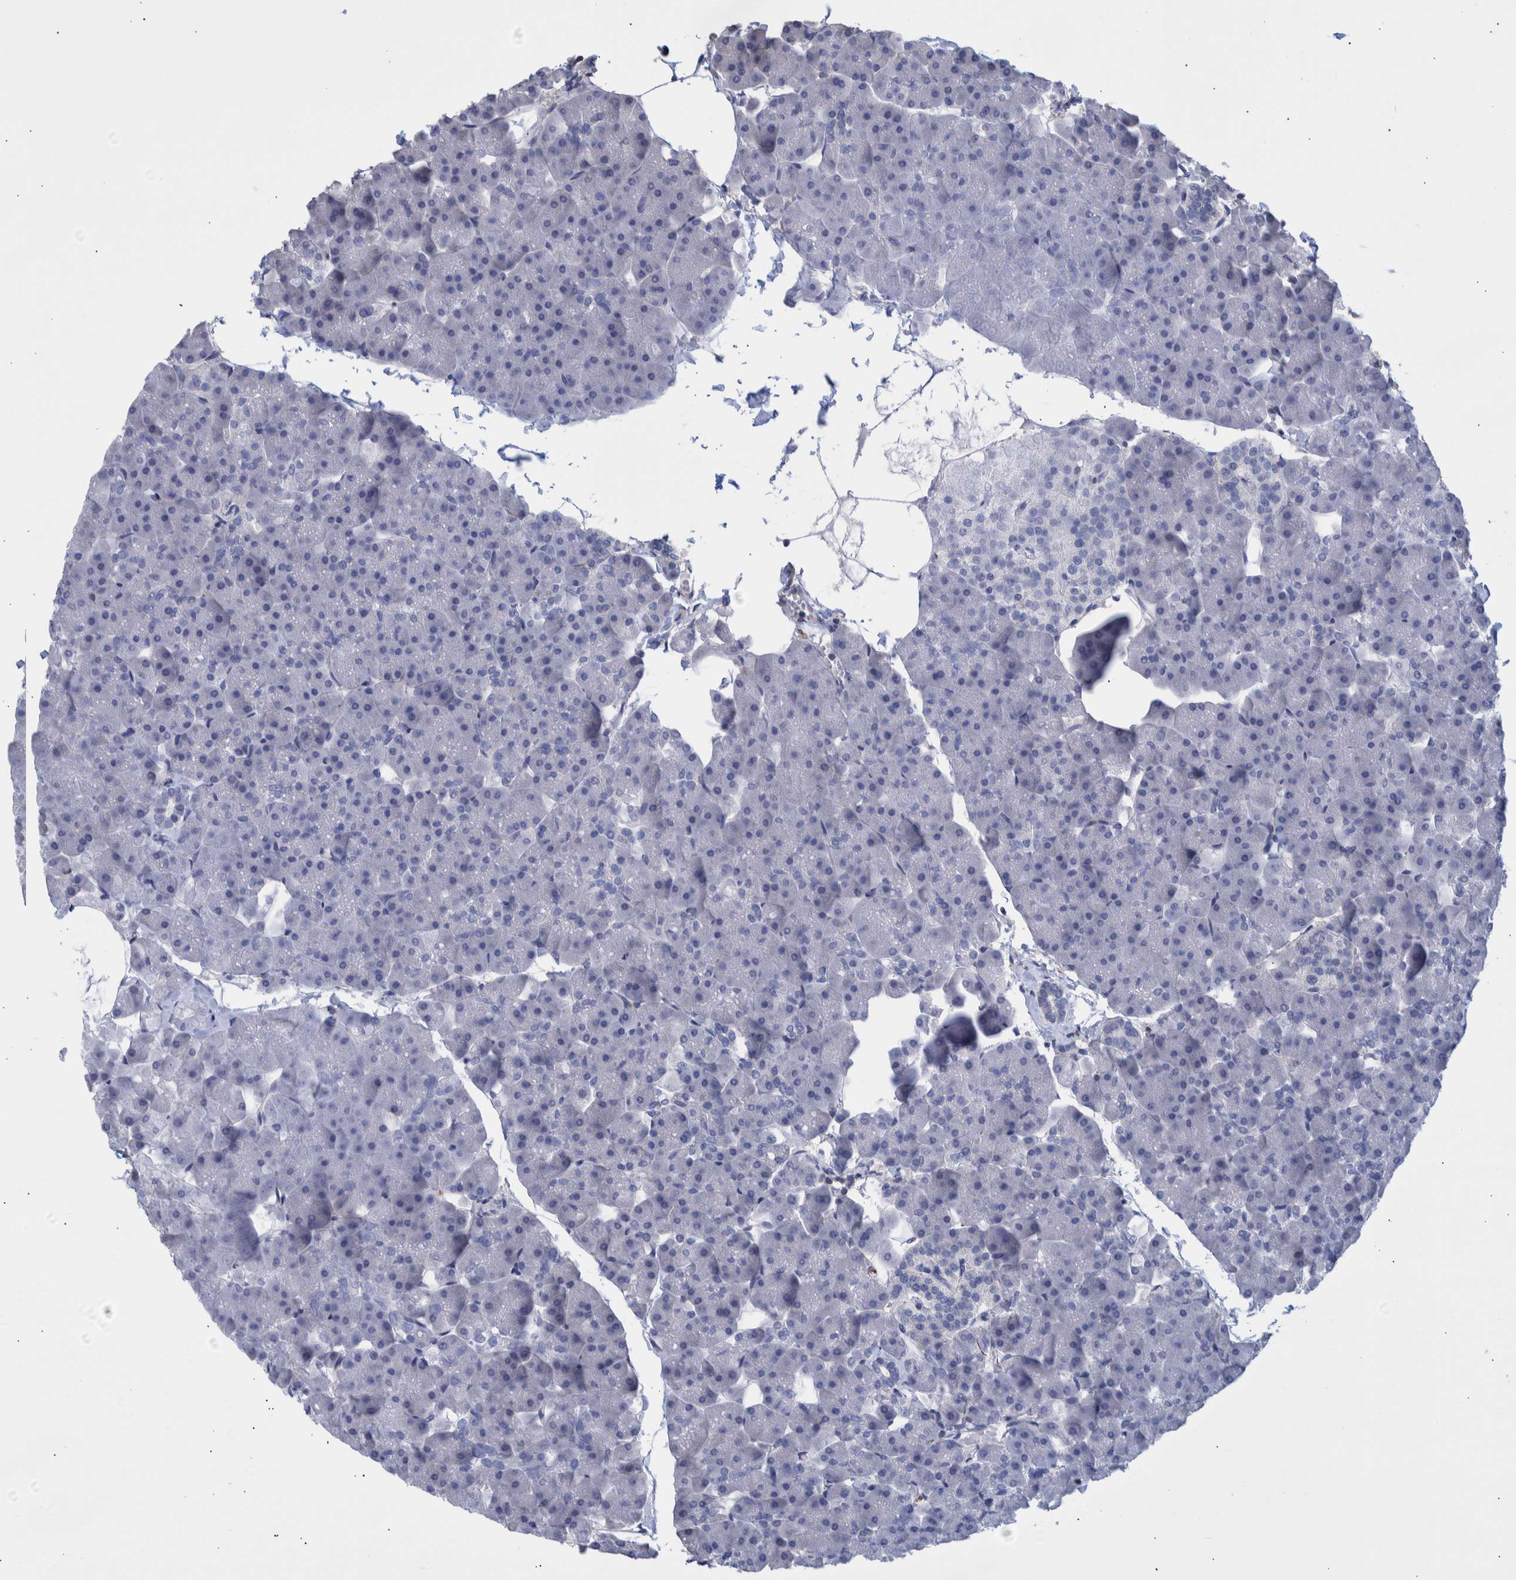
{"staining": {"intensity": "negative", "quantity": "none", "location": "none"}, "tissue": "pancreas", "cell_type": "Exocrine glandular cells", "image_type": "normal", "snomed": [{"axis": "morphology", "description": "Normal tissue, NOS"}, {"axis": "topography", "description": "Pancreas"}], "caption": "DAB (3,3'-diaminobenzidine) immunohistochemical staining of benign human pancreas demonstrates no significant positivity in exocrine glandular cells.", "gene": "PPP3CC", "patient": {"sex": "male", "age": 35}}